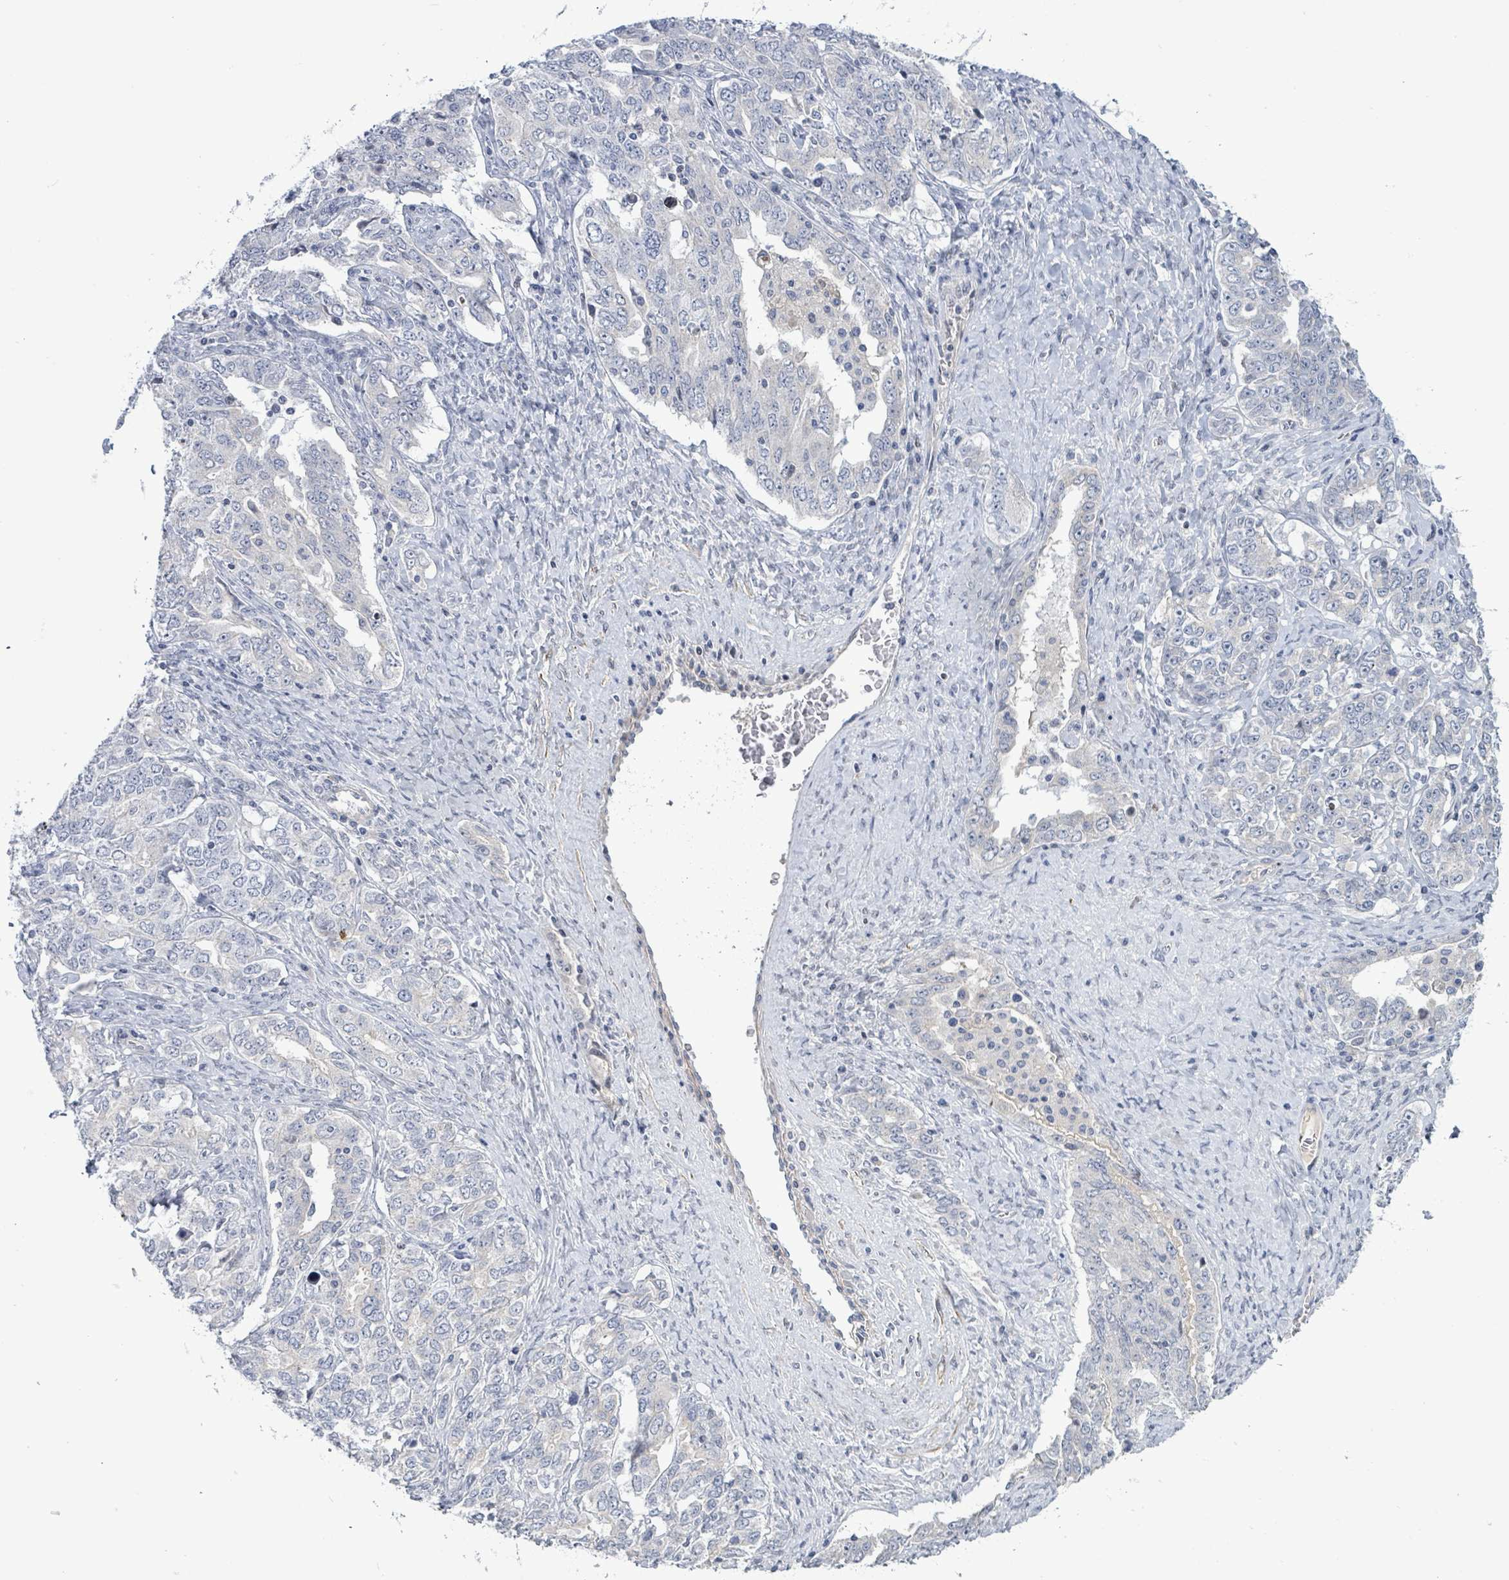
{"staining": {"intensity": "negative", "quantity": "none", "location": "none"}, "tissue": "ovarian cancer", "cell_type": "Tumor cells", "image_type": "cancer", "snomed": [{"axis": "morphology", "description": "Carcinoma, endometroid"}, {"axis": "topography", "description": "Ovary"}], "caption": "This is an immunohistochemistry (IHC) photomicrograph of human ovarian cancer (endometroid carcinoma). There is no staining in tumor cells.", "gene": "NTN3", "patient": {"sex": "female", "age": 62}}